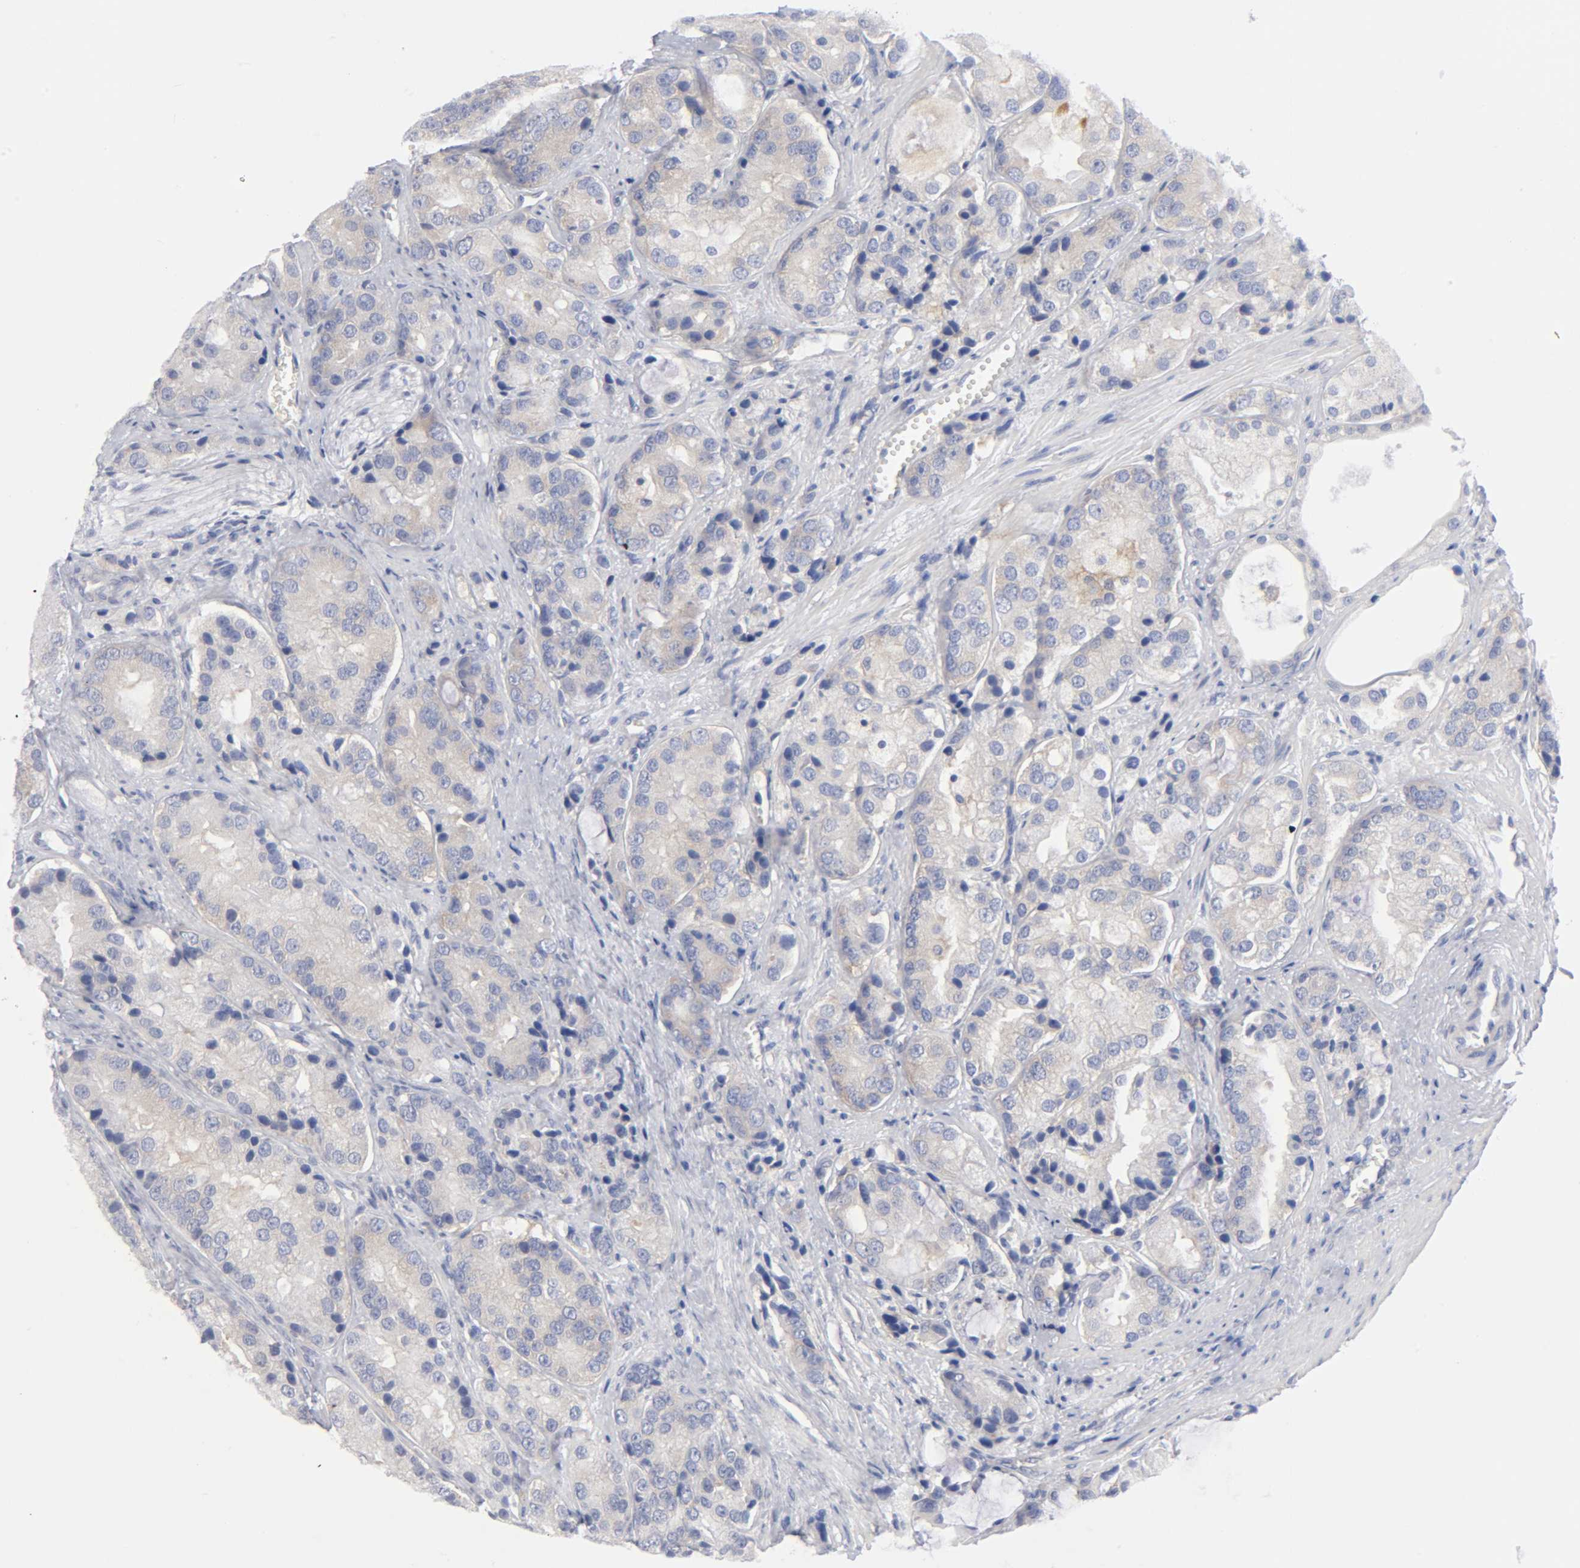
{"staining": {"intensity": "negative", "quantity": "none", "location": "none"}, "tissue": "prostate cancer", "cell_type": "Tumor cells", "image_type": "cancer", "snomed": [{"axis": "morphology", "description": "Adenocarcinoma, High grade"}, {"axis": "topography", "description": "Prostate"}], "caption": "Human prostate cancer (adenocarcinoma (high-grade)) stained for a protein using immunohistochemistry (IHC) displays no staining in tumor cells.", "gene": "CD86", "patient": {"sex": "male", "age": 70}}